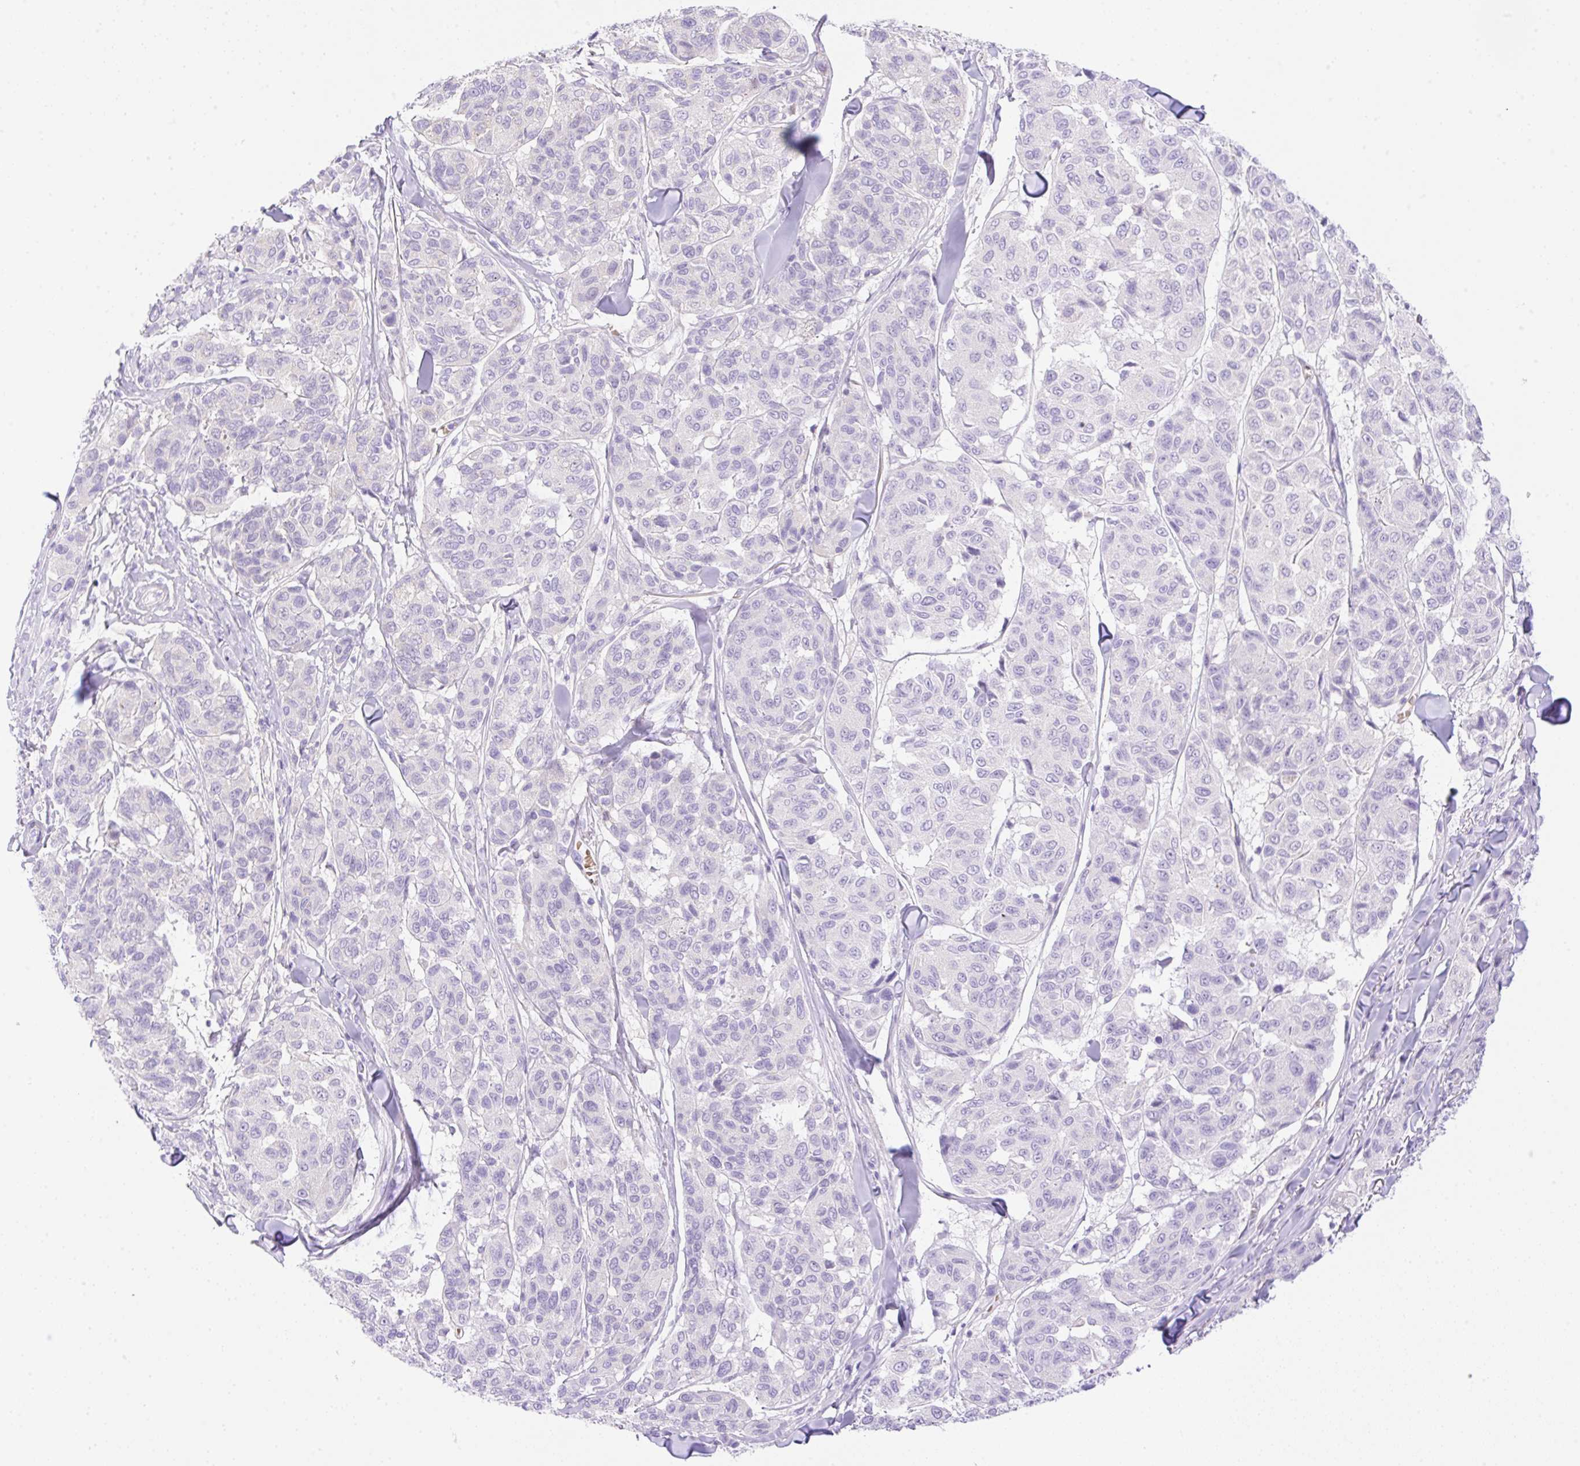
{"staining": {"intensity": "negative", "quantity": "none", "location": "none"}, "tissue": "melanoma", "cell_type": "Tumor cells", "image_type": "cancer", "snomed": [{"axis": "morphology", "description": "Malignant melanoma, NOS"}, {"axis": "topography", "description": "Skin"}], "caption": "Malignant melanoma stained for a protein using IHC shows no positivity tumor cells.", "gene": "CDX1", "patient": {"sex": "female", "age": 66}}